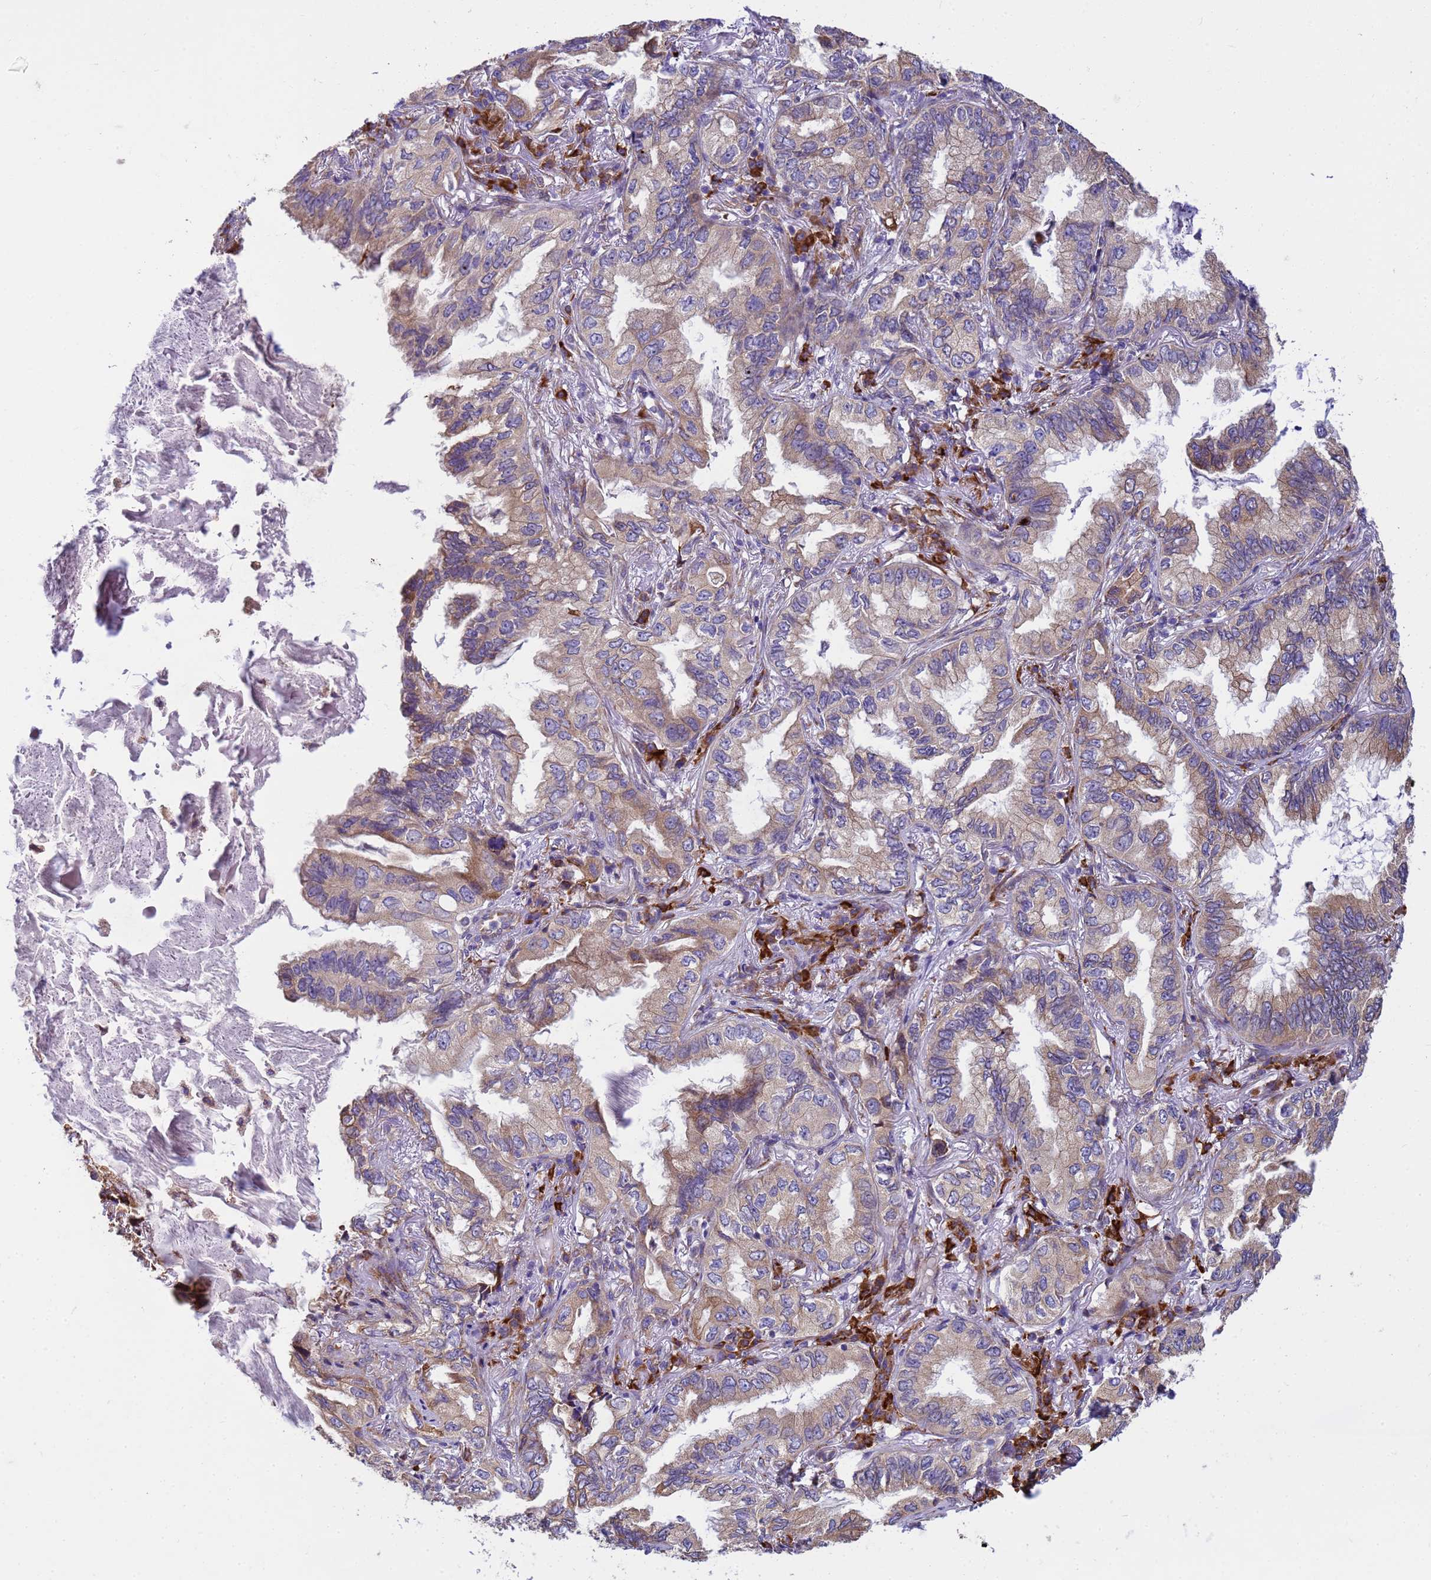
{"staining": {"intensity": "weak", "quantity": ">75%", "location": "cytoplasmic/membranous"}, "tissue": "lung cancer", "cell_type": "Tumor cells", "image_type": "cancer", "snomed": [{"axis": "morphology", "description": "Adenocarcinoma, NOS"}, {"axis": "topography", "description": "Lung"}], "caption": "An immunohistochemistry (IHC) image of tumor tissue is shown. Protein staining in brown shows weak cytoplasmic/membranous positivity in lung adenocarcinoma within tumor cells.", "gene": "THAP5", "patient": {"sex": "female", "age": 69}}